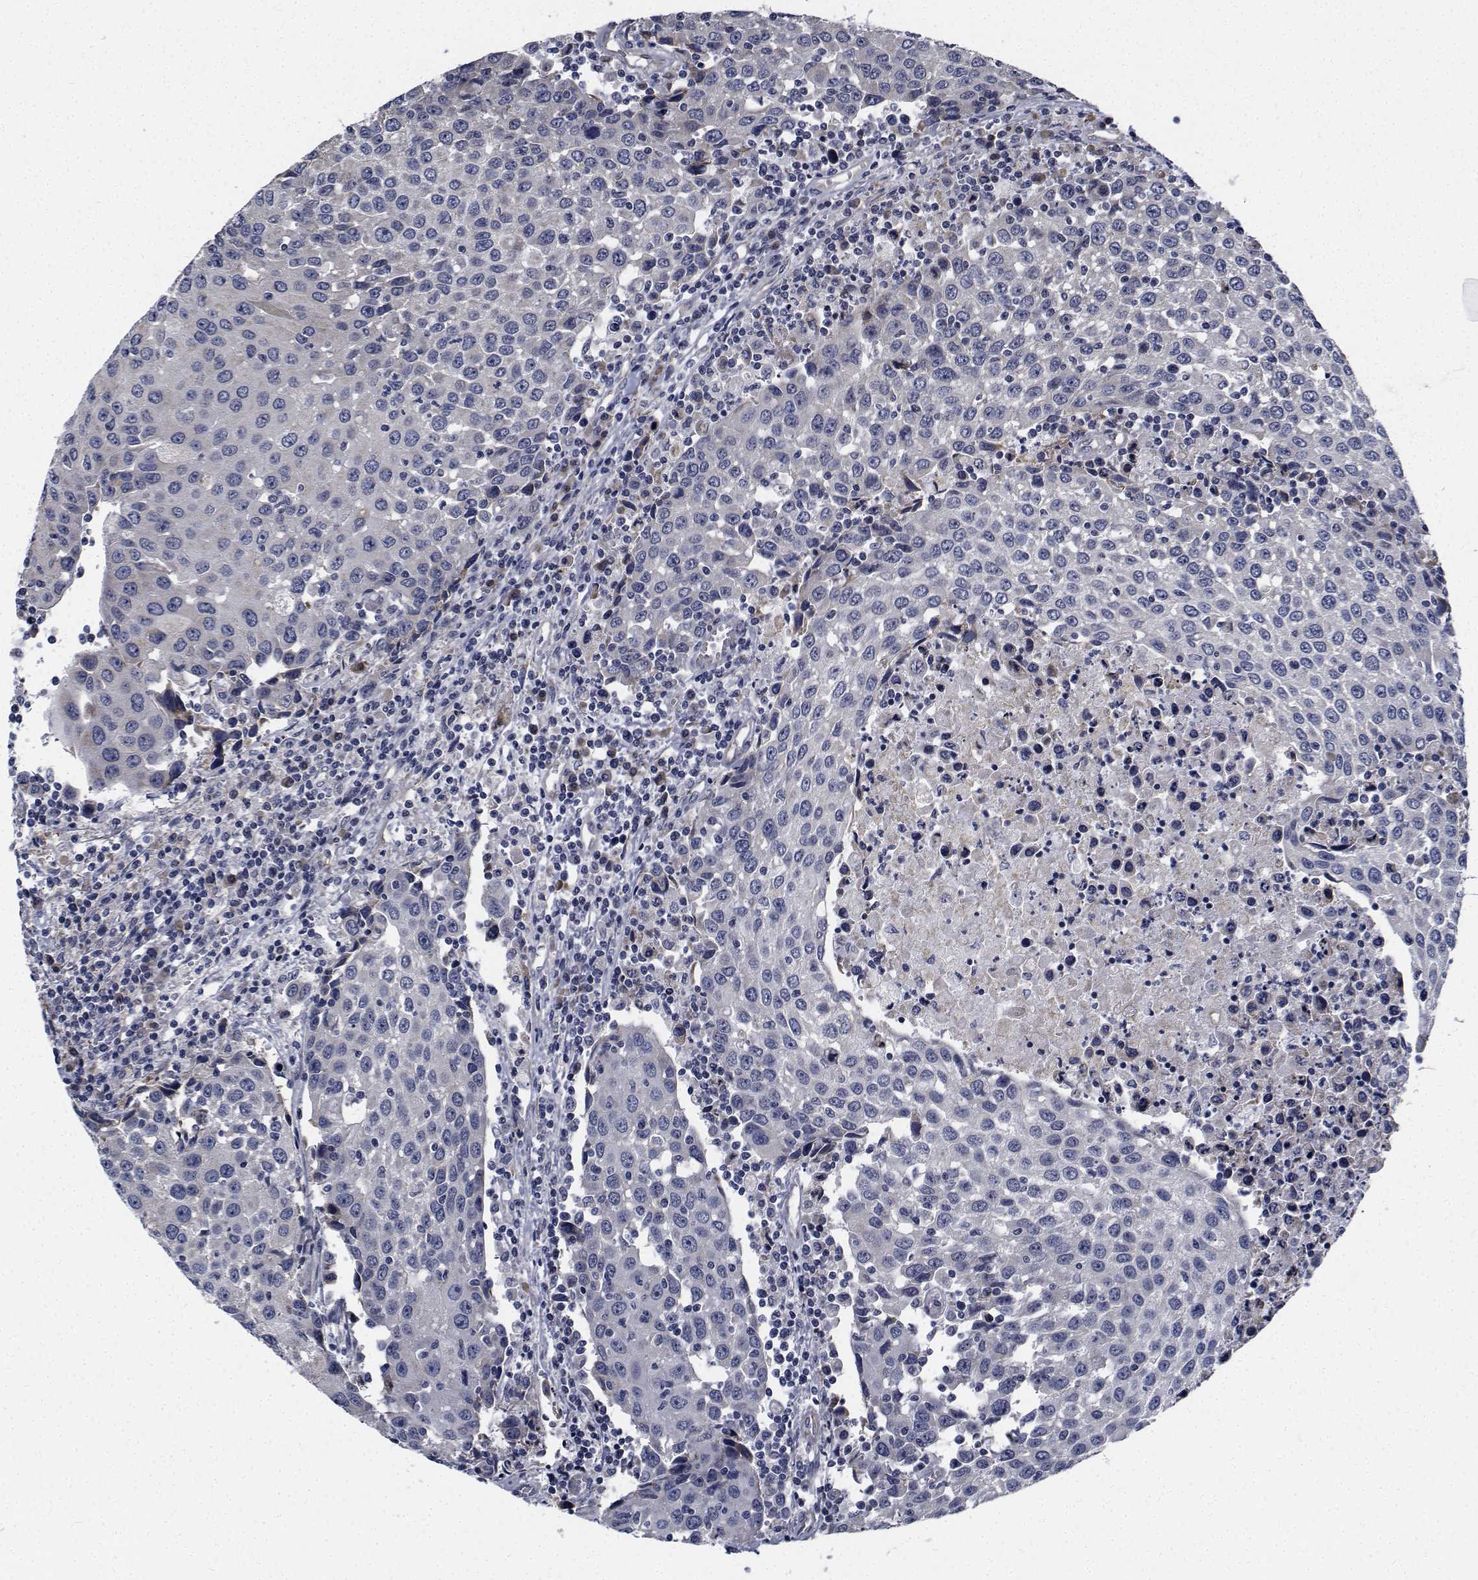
{"staining": {"intensity": "negative", "quantity": "none", "location": "none"}, "tissue": "urothelial cancer", "cell_type": "Tumor cells", "image_type": "cancer", "snomed": [{"axis": "morphology", "description": "Urothelial carcinoma, High grade"}, {"axis": "topography", "description": "Urinary bladder"}], "caption": "High magnification brightfield microscopy of urothelial cancer stained with DAB (3,3'-diaminobenzidine) (brown) and counterstained with hematoxylin (blue): tumor cells show no significant expression.", "gene": "TTBK1", "patient": {"sex": "female", "age": 85}}